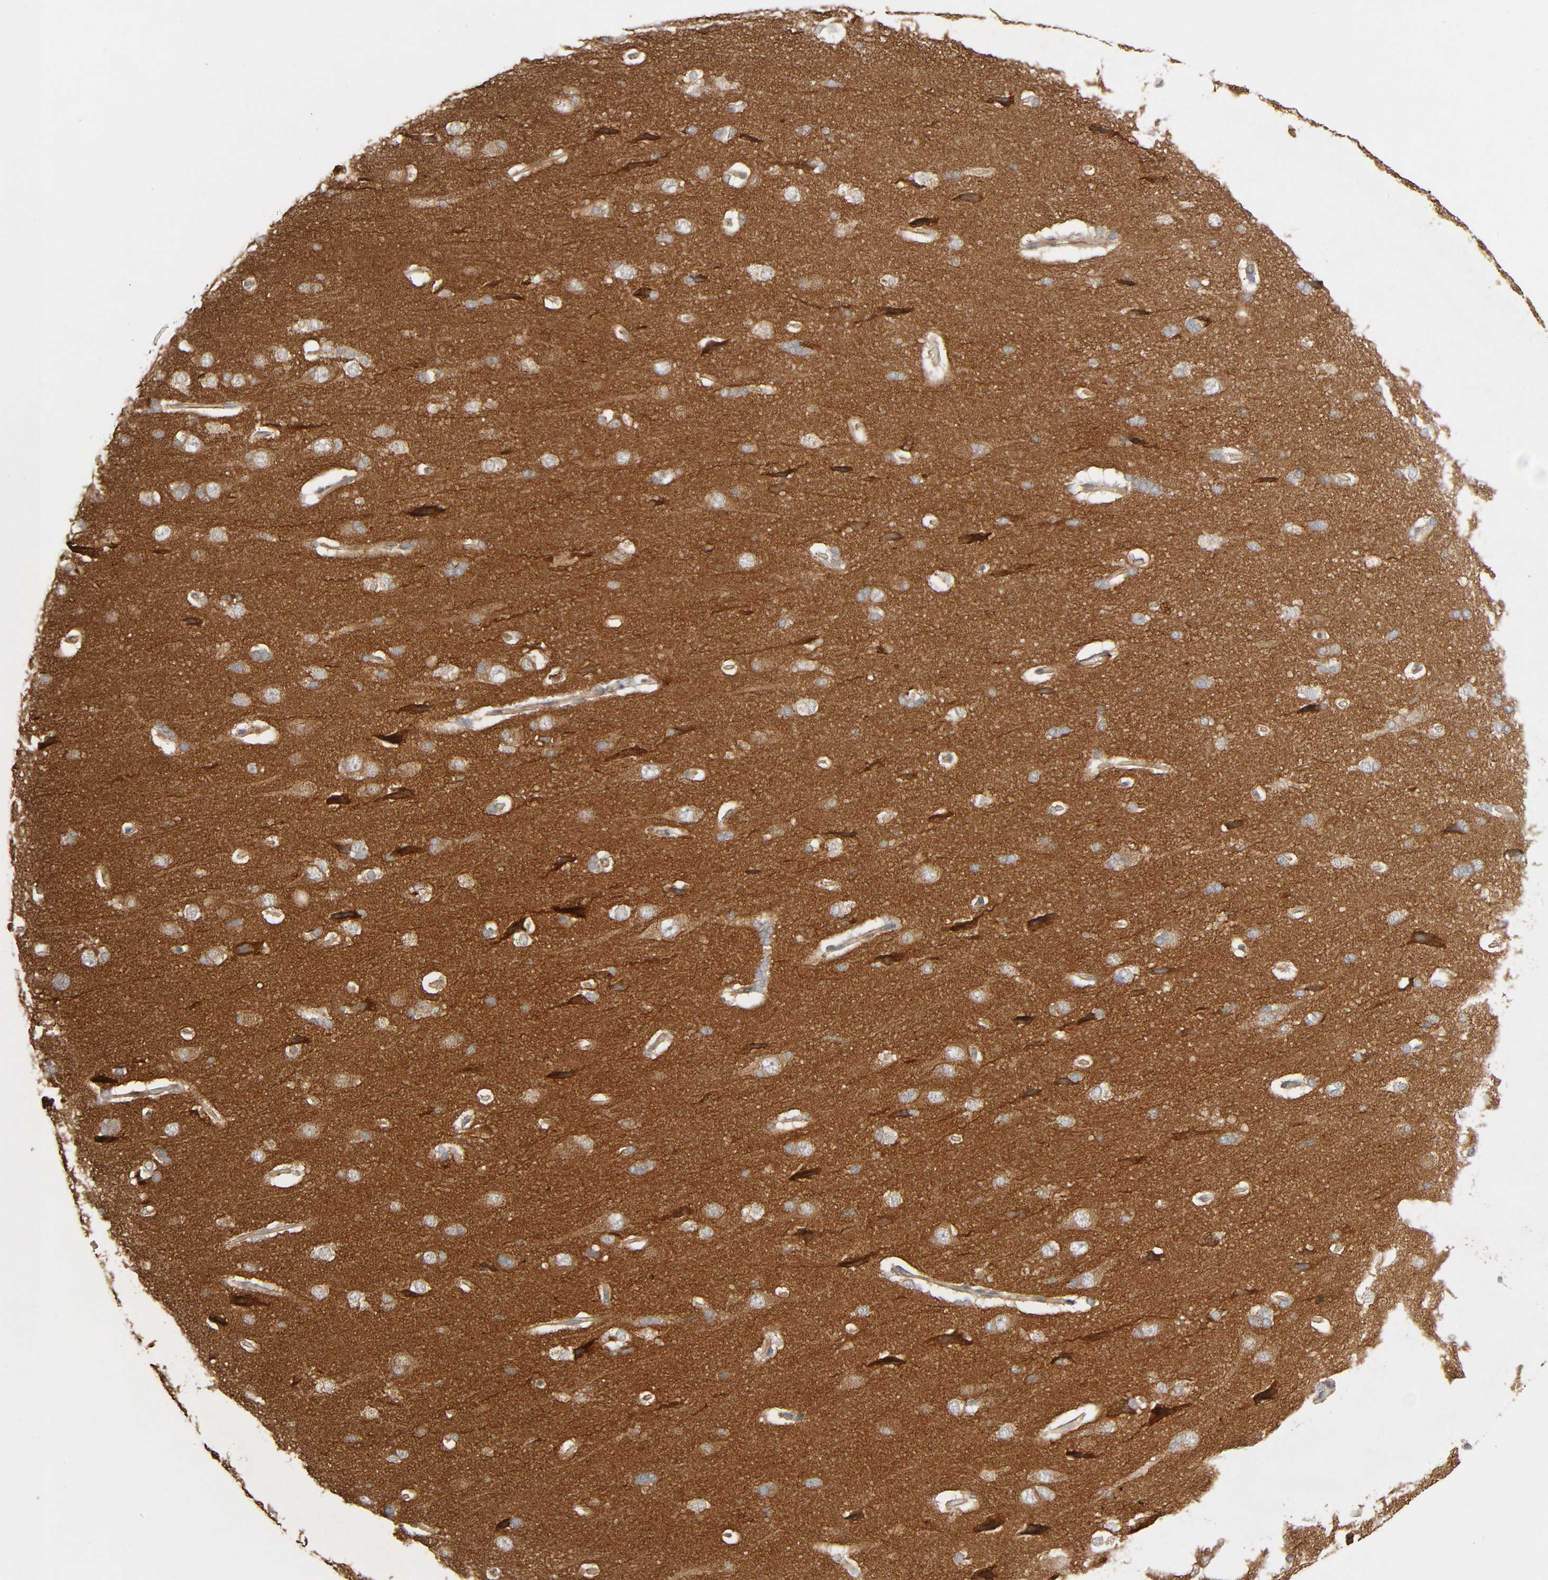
{"staining": {"intensity": "weak", "quantity": ">75%", "location": "cytoplasmic/membranous"}, "tissue": "cerebral cortex", "cell_type": "Endothelial cells", "image_type": "normal", "snomed": [{"axis": "morphology", "description": "Normal tissue, NOS"}, {"axis": "topography", "description": "Cerebral cortex"}], "caption": "A micrograph of human cerebral cortex stained for a protein reveals weak cytoplasmic/membranous brown staining in endothelial cells. (DAB (3,3'-diaminobenzidine) IHC, brown staining for protein, blue staining for nuclei).", "gene": "SGSM1", "patient": {"sex": "male", "age": 62}}